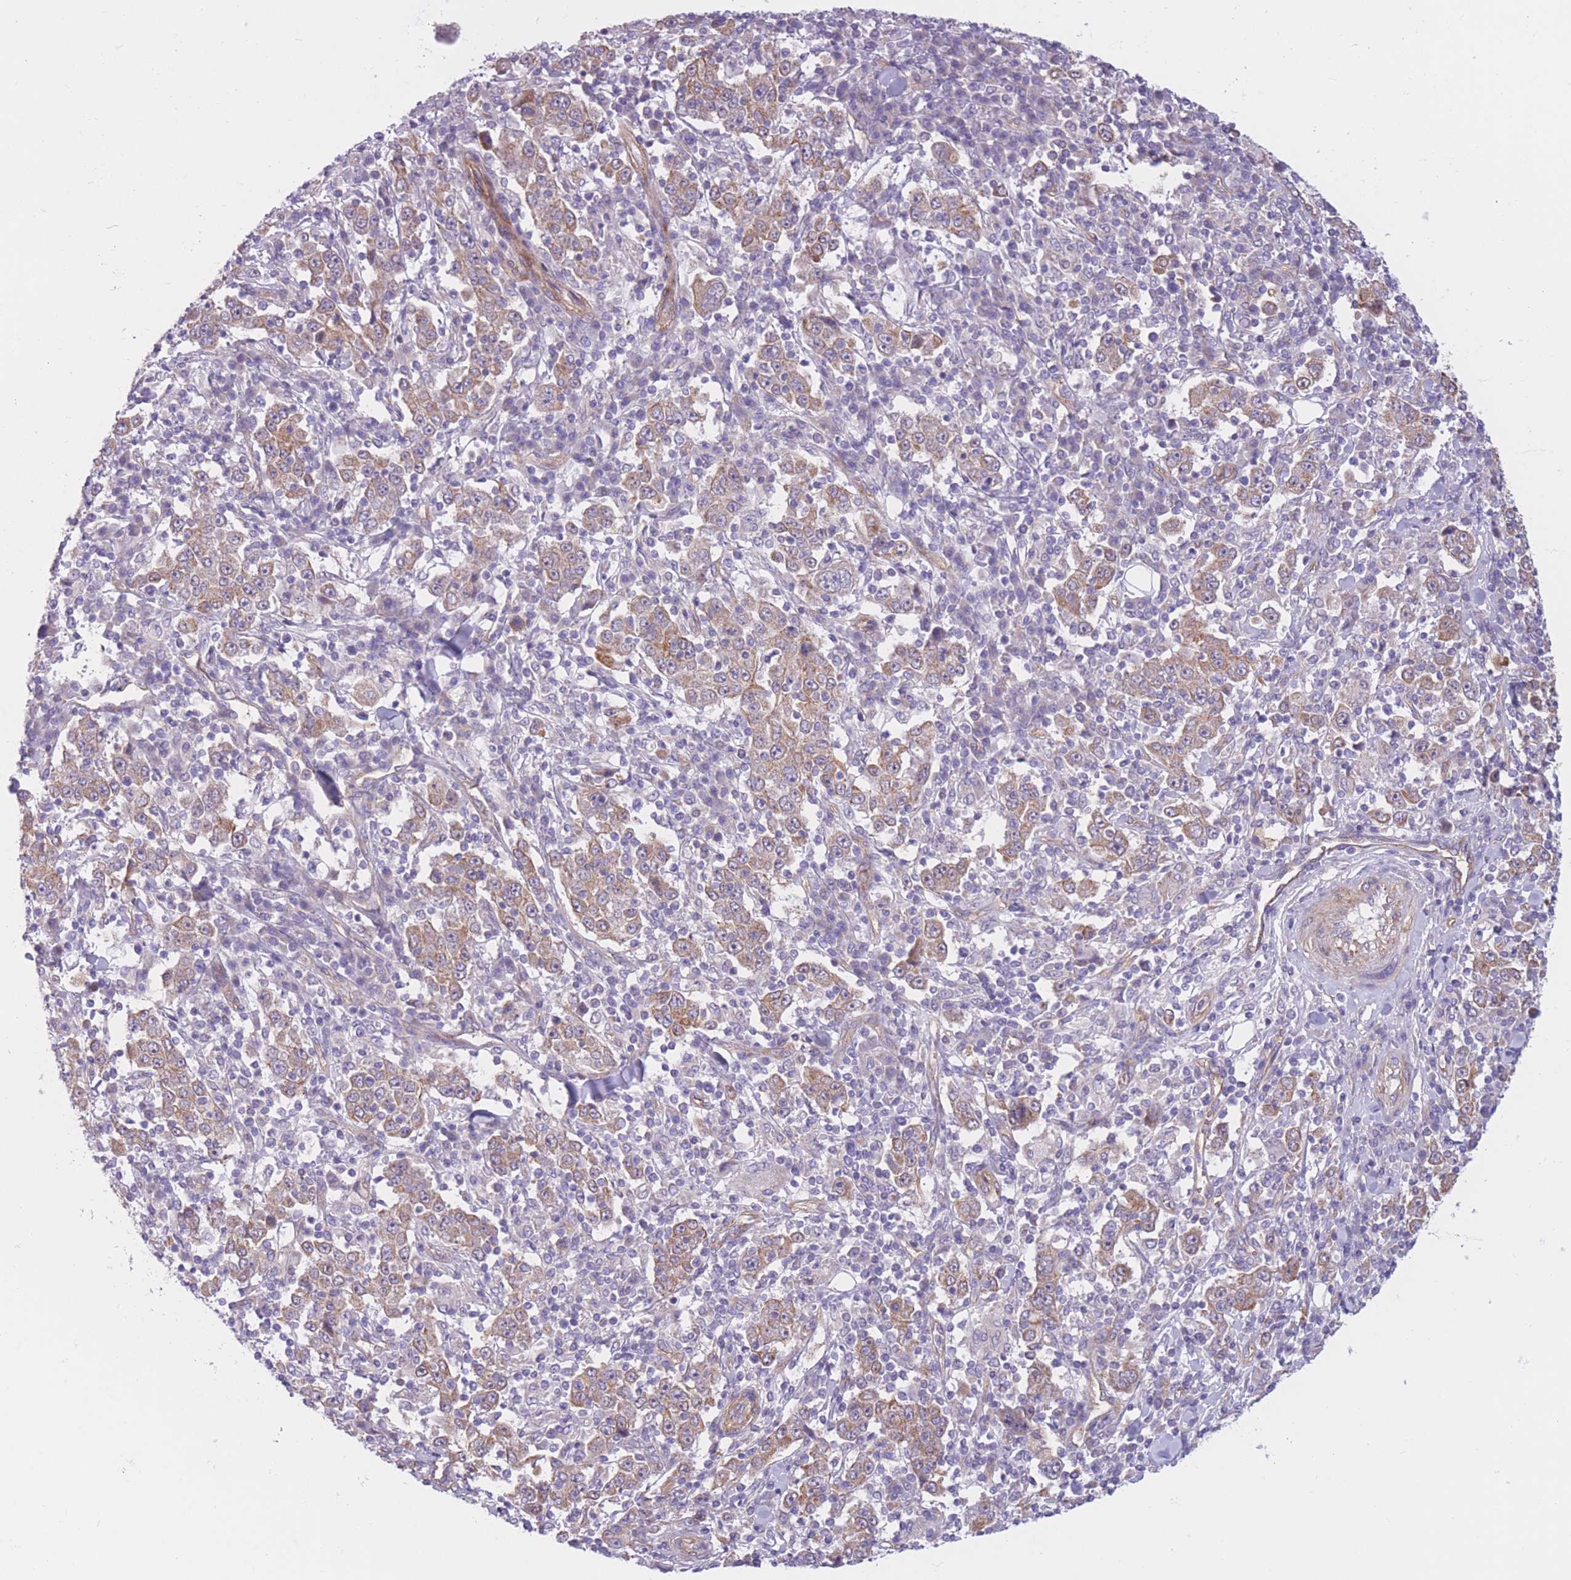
{"staining": {"intensity": "moderate", "quantity": ">75%", "location": "cytoplasmic/membranous"}, "tissue": "stomach cancer", "cell_type": "Tumor cells", "image_type": "cancer", "snomed": [{"axis": "morphology", "description": "Normal tissue, NOS"}, {"axis": "morphology", "description": "Adenocarcinoma, NOS"}, {"axis": "topography", "description": "Stomach, upper"}, {"axis": "topography", "description": "Stomach"}], "caption": "Tumor cells show moderate cytoplasmic/membranous staining in about >75% of cells in stomach cancer.", "gene": "SERPINB3", "patient": {"sex": "male", "age": 59}}